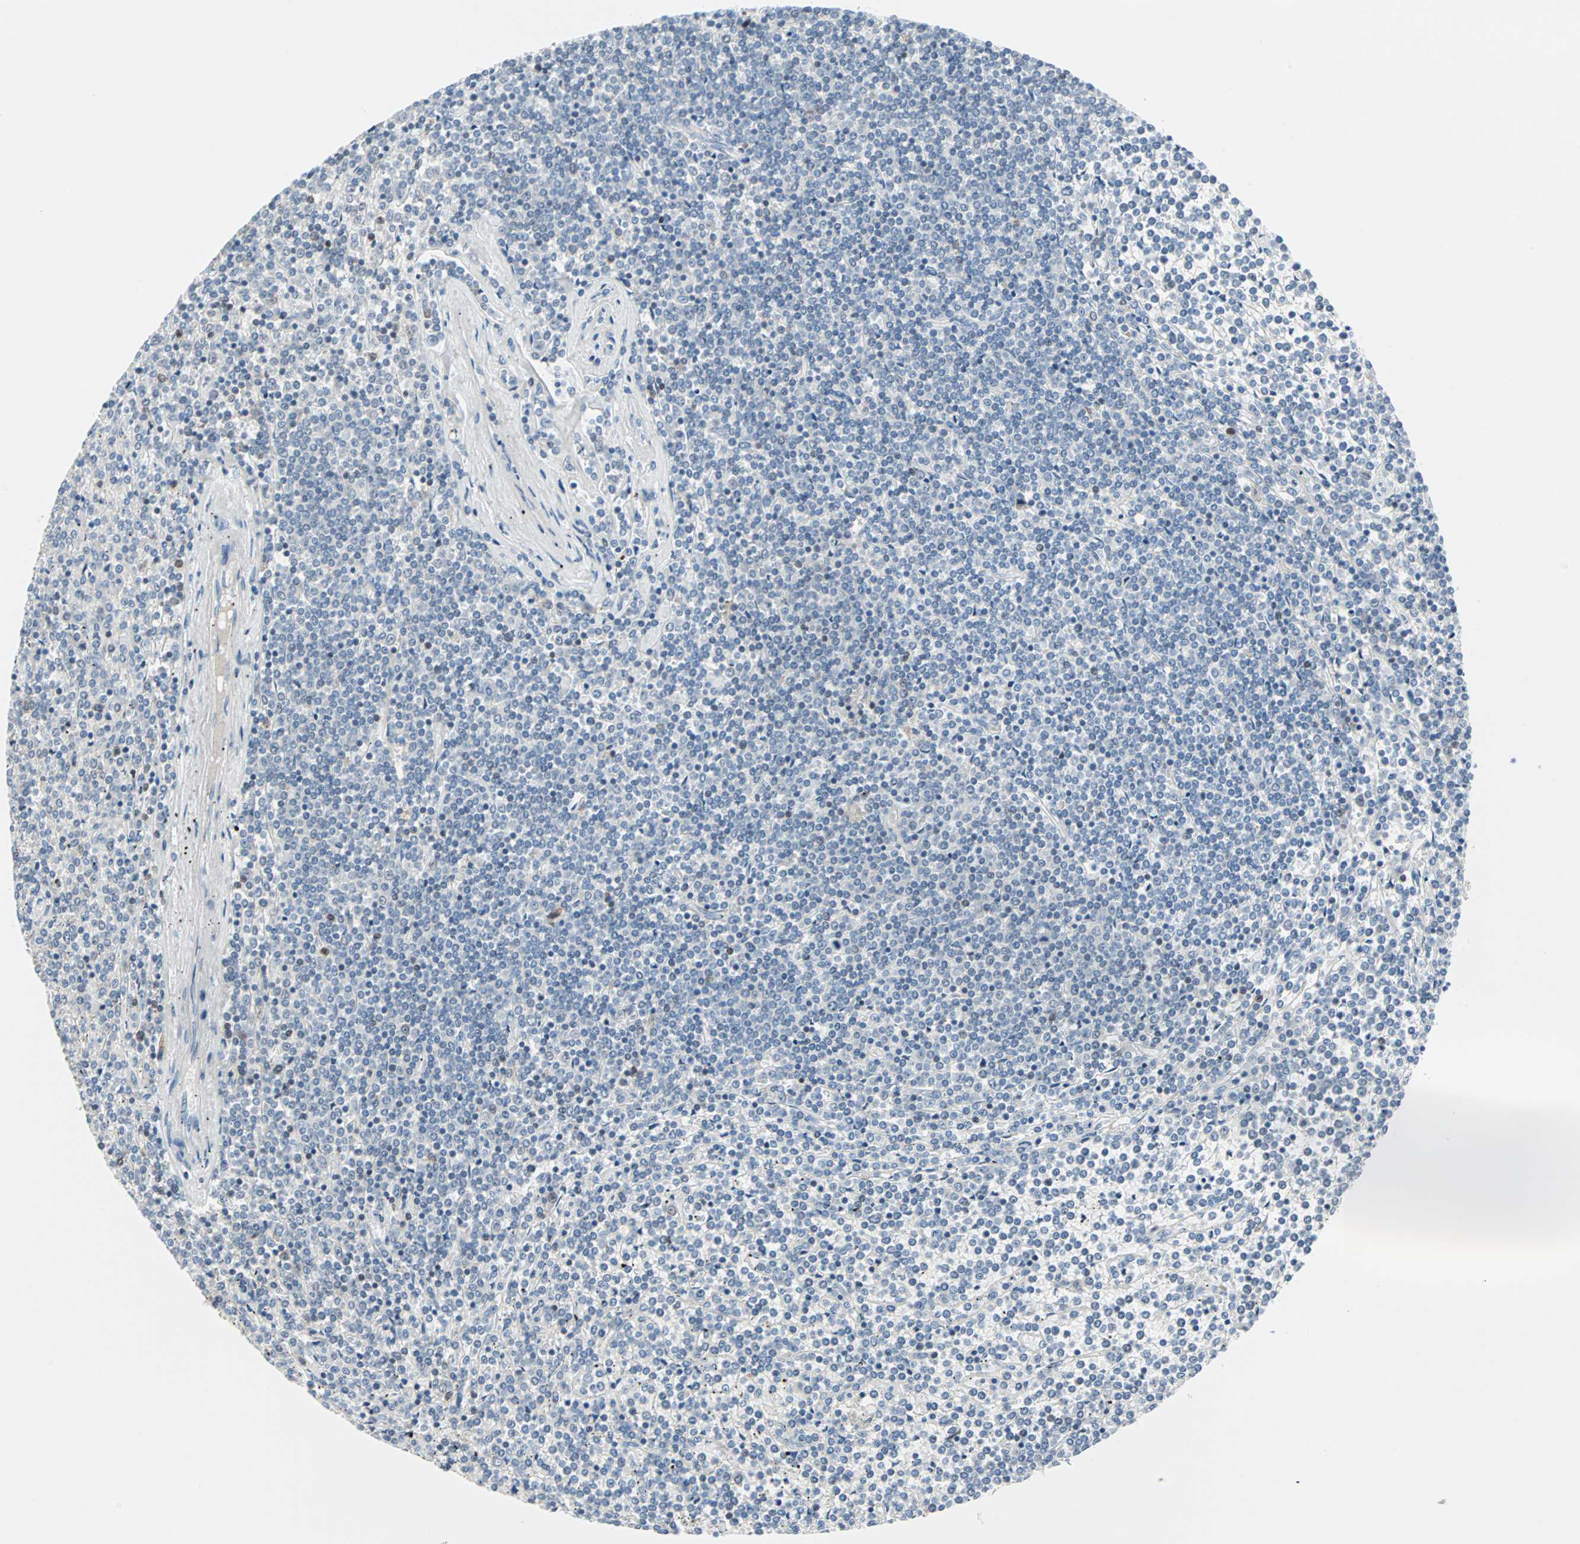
{"staining": {"intensity": "moderate", "quantity": "<25%", "location": "nuclear"}, "tissue": "lymphoma", "cell_type": "Tumor cells", "image_type": "cancer", "snomed": [{"axis": "morphology", "description": "Malignant lymphoma, non-Hodgkin's type, Low grade"}, {"axis": "topography", "description": "Spleen"}], "caption": "Protein staining of malignant lymphoma, non-Hodgkin's type (low-grade) tissue demonstrates moderate nuclear expression in approximately <25% of tumor cells.", "gene": "CASP3", "patient": {"sex": "female", "age": 19}}